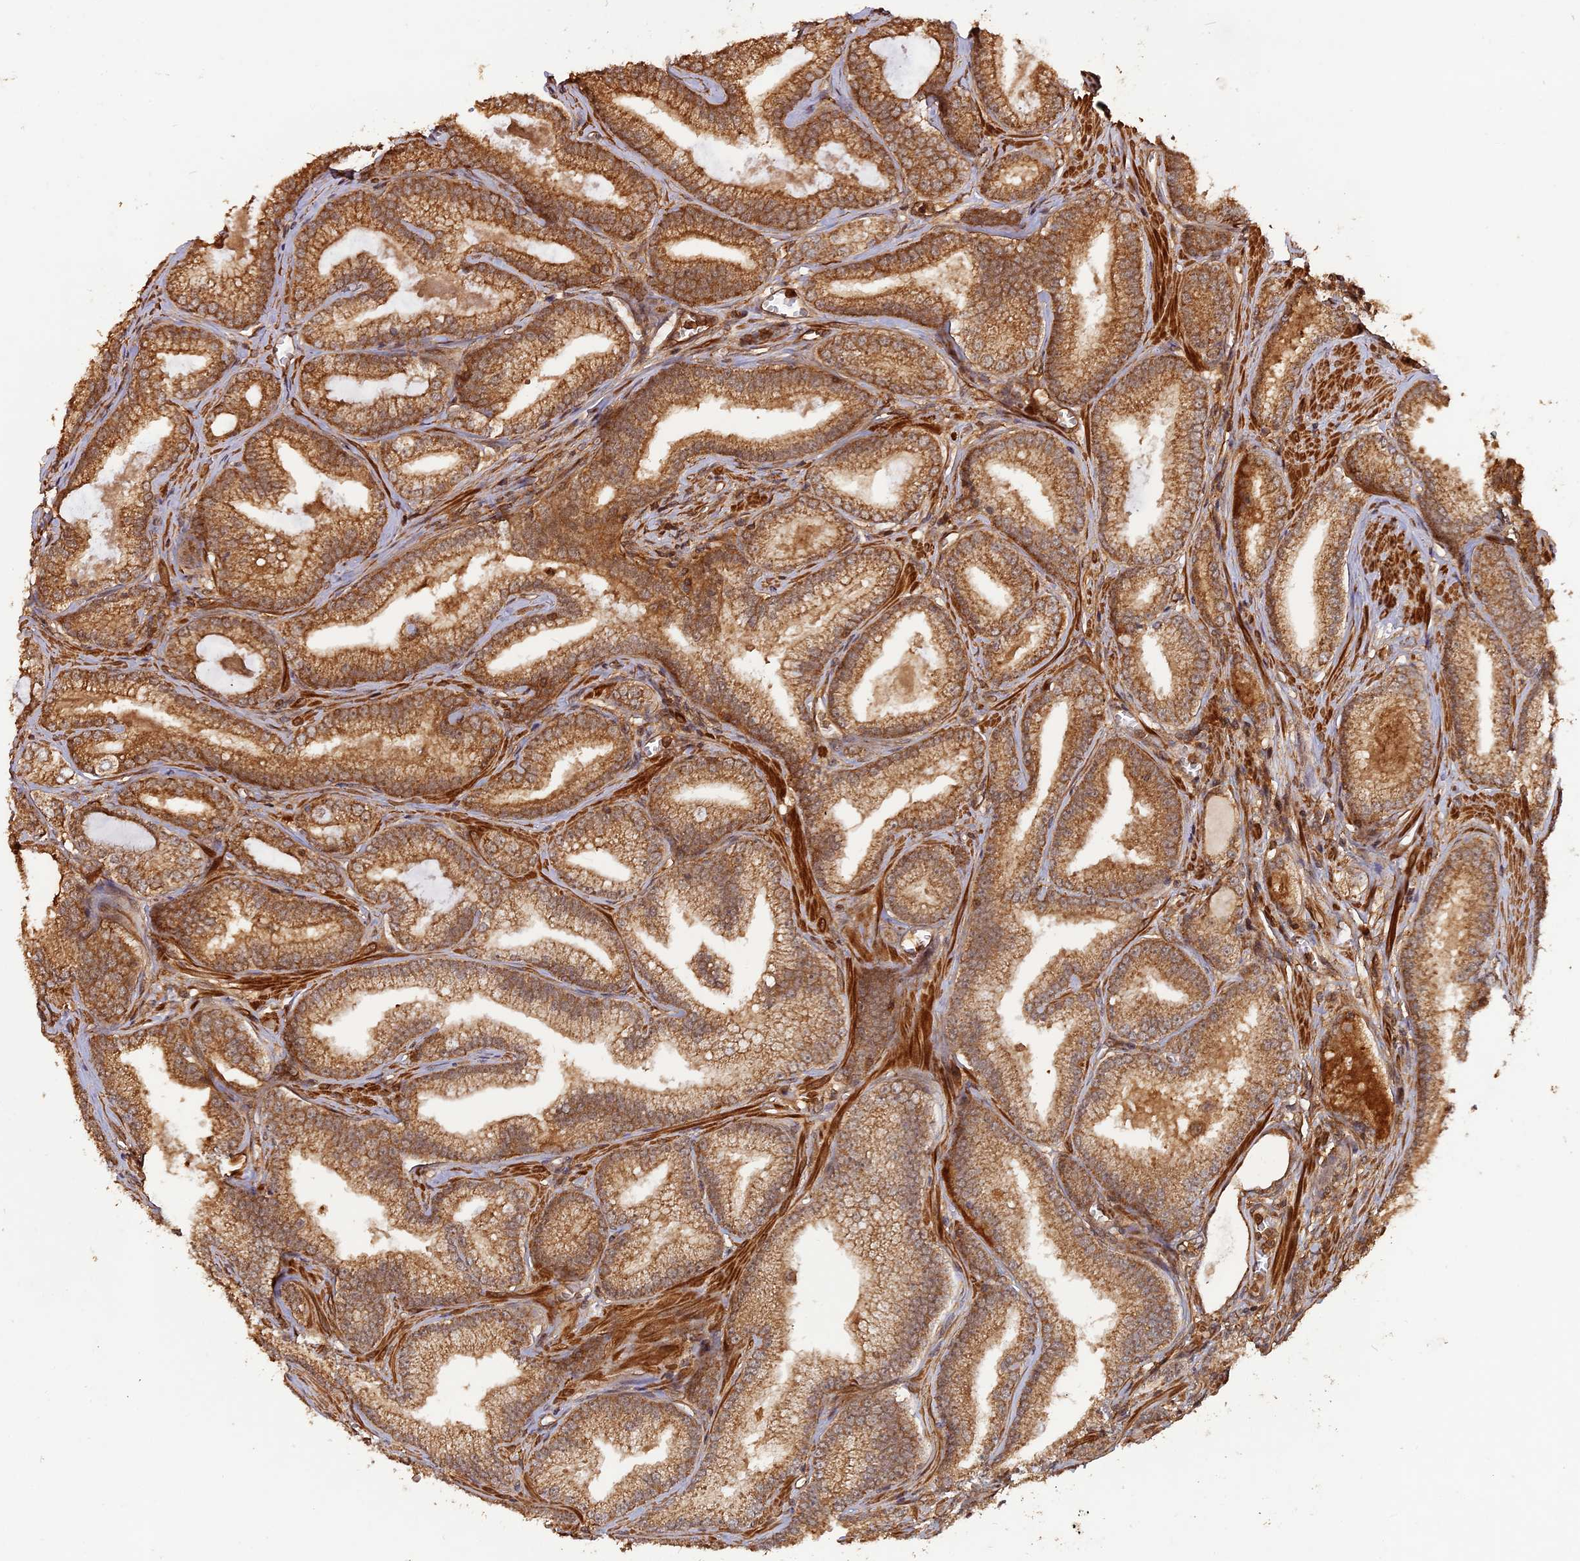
{"staining": {"intensity": "moderate", "quantity": ">75%", "location": "cytoplasmic/membranous"}, "tissue": "prostate cancer", "cell_type": "Tumor cells", "image_type": "cancer", "snomed": [{"axis": "morphology", "description": "Adenocarcinoma, Low grade"}, {"axis": "topography", "description": "Prostate"}], "caption": "IHC (DAB) staining of human prostate cancer (low-grade adenocarcinoma) shows moderate cytoplasmic/membranous protein expression in about >75% of tumor cells.", "gene": "CCDC174", "patient": {"sex": "male", "age": 60}}